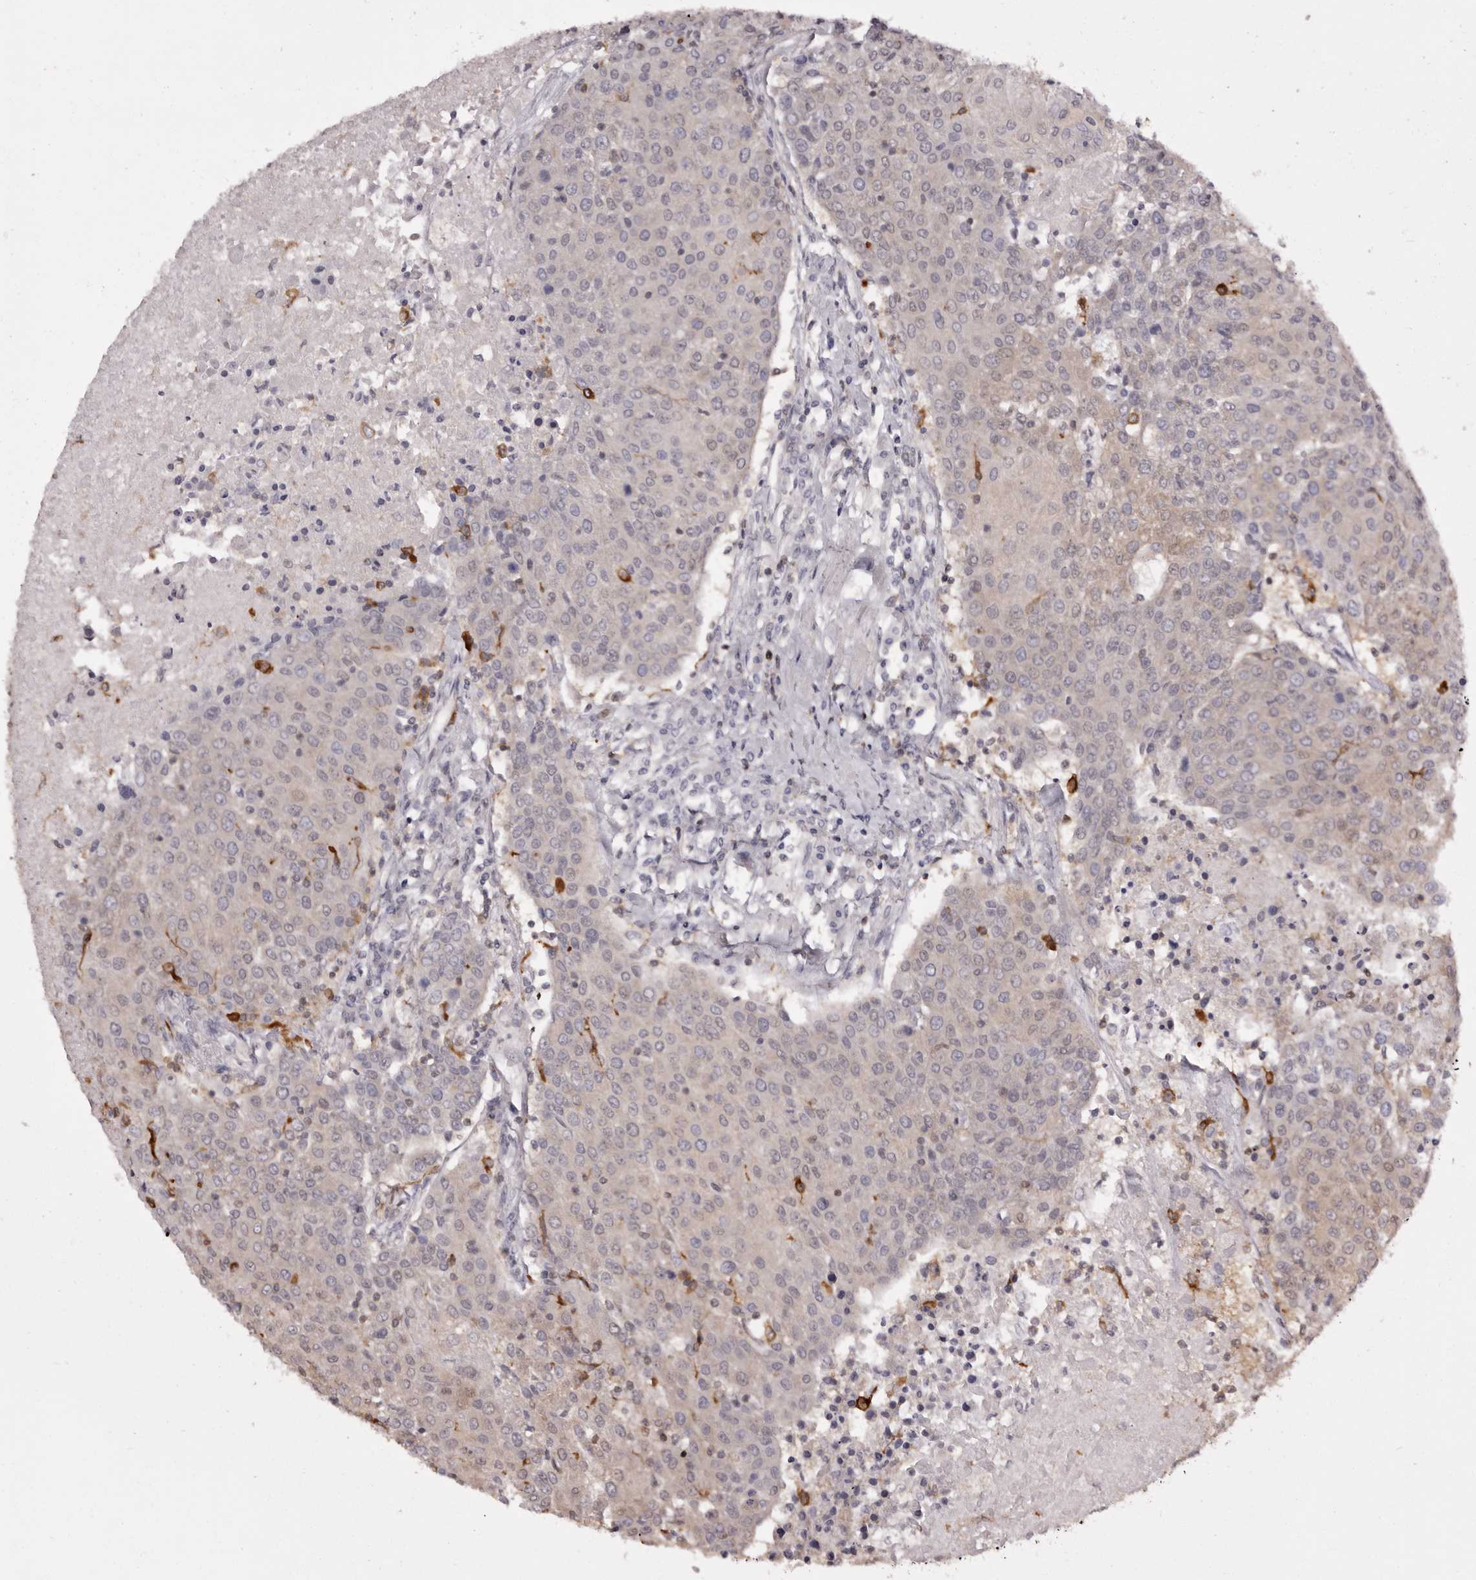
{"staining": {"intensity": "negative", "quantity": "none", "location": "none"}, "tissue": "urothelial cancer", "cell_type": "Tumor cells", "image_type": "cancer", "snomed": [{"axis": "morphology", "description": "Urothelial carcinoma, High grade"}, {"axis": "topography", "description": "Urinary bladder"}], "caption": "Immunohistochemical staining of human urothelial cancer reveals no significant positivity in tumor cells.", "gene": "TNNI1", "patient": {"sex": "female", "age": 85}}